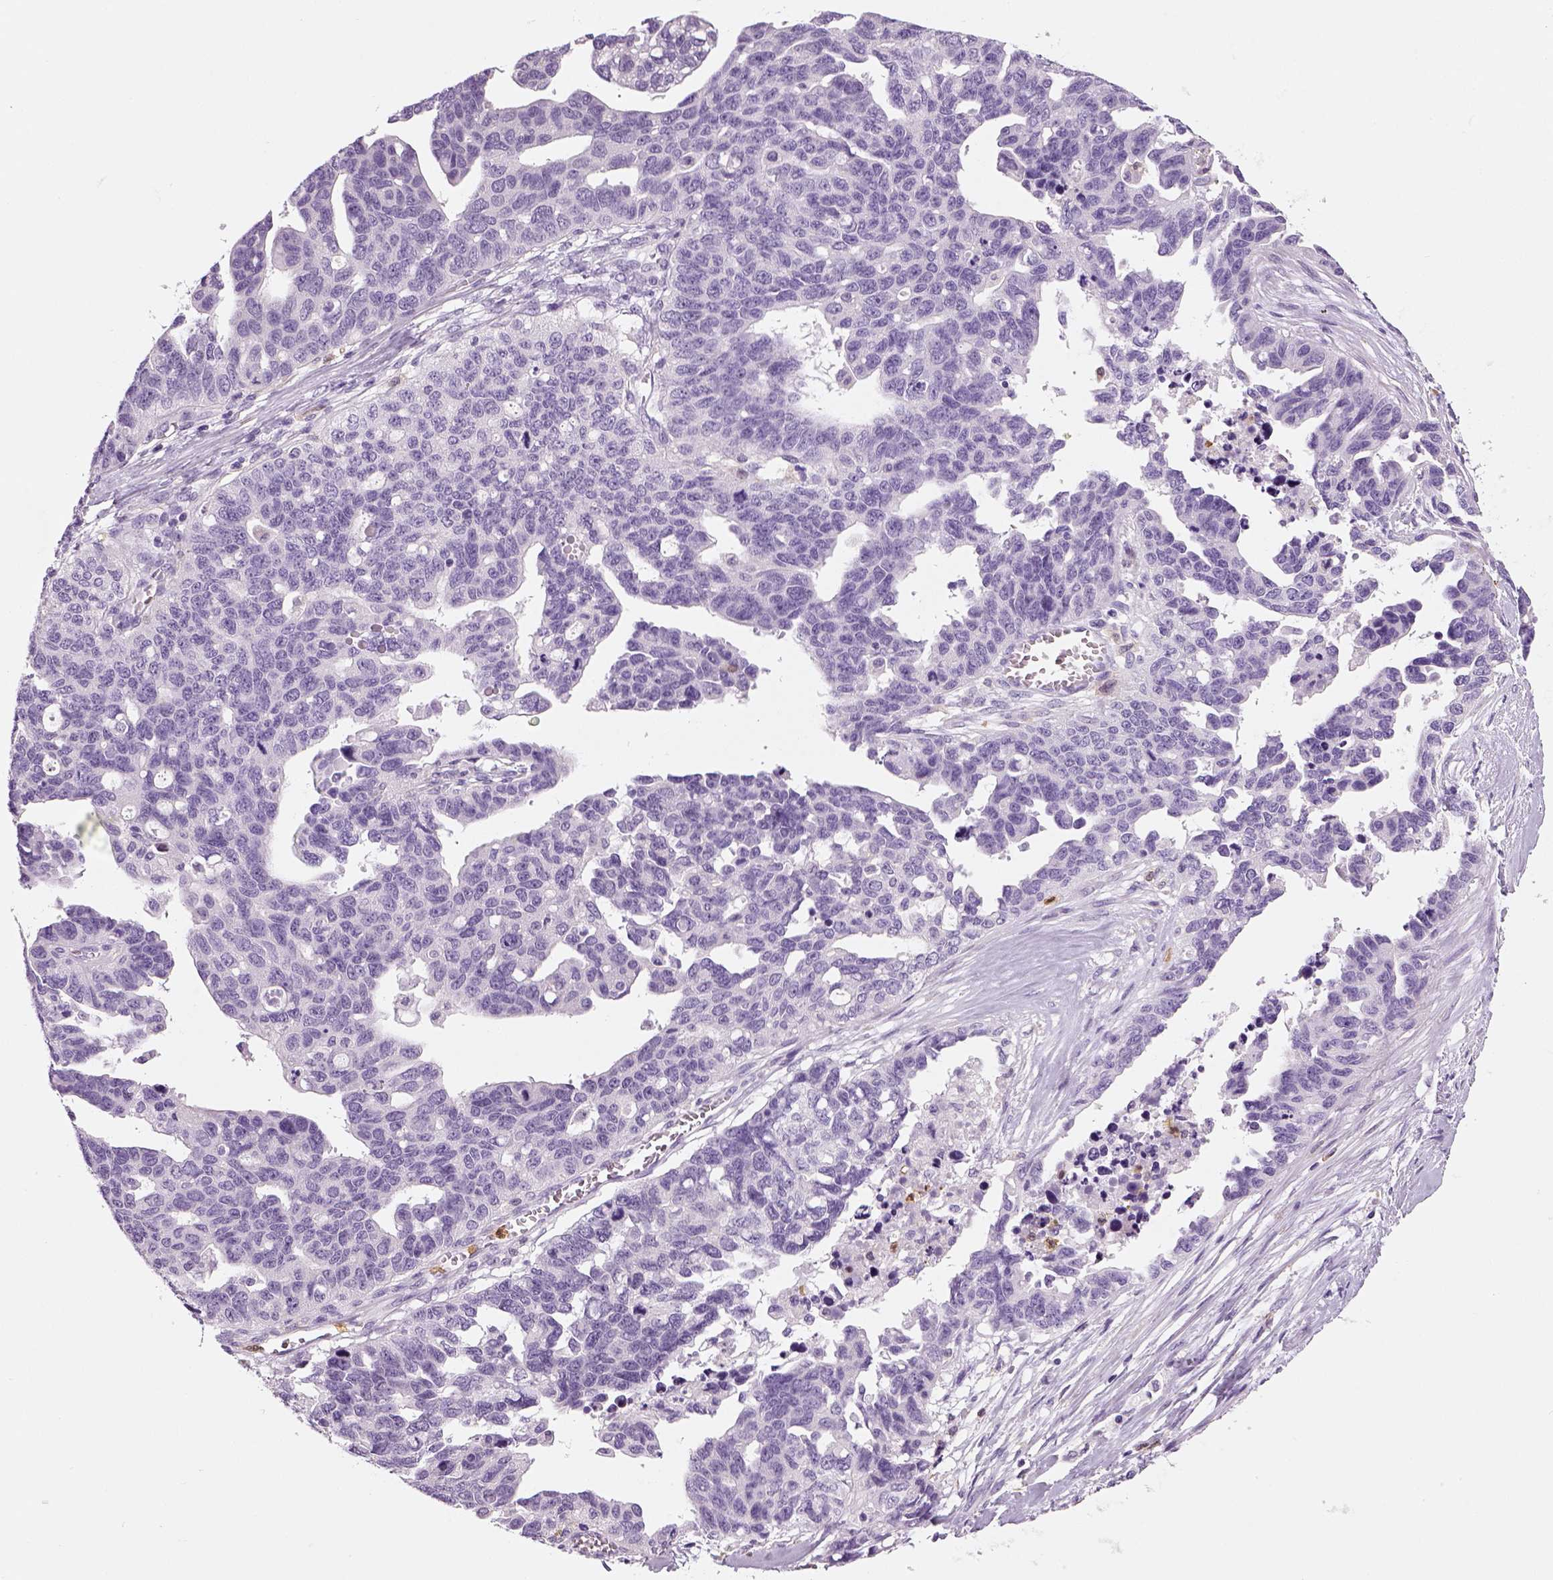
{"staining": {"intensity": "negative", "quantity": "none", "location": "none"}, "tissue": "ovarian cancer", "cell_type": "Tumor cells", "image_type": "cancer", "snomed": [{"axis": "morphology", "description": "Cystadenocarcinoma, serous, NOS"}, {"axis": "topography", "description": "Ovary"}], "caption": "Protein analysis of ovarian cancer (serous cystadenocarcinoma) exhibits no significant expression in tumor cells. (Brightfield microscopy of DAB immunohistochemistry at high magnification).", "gene": "NECAB2", "patient": {"sex": "female", "age": 69}}